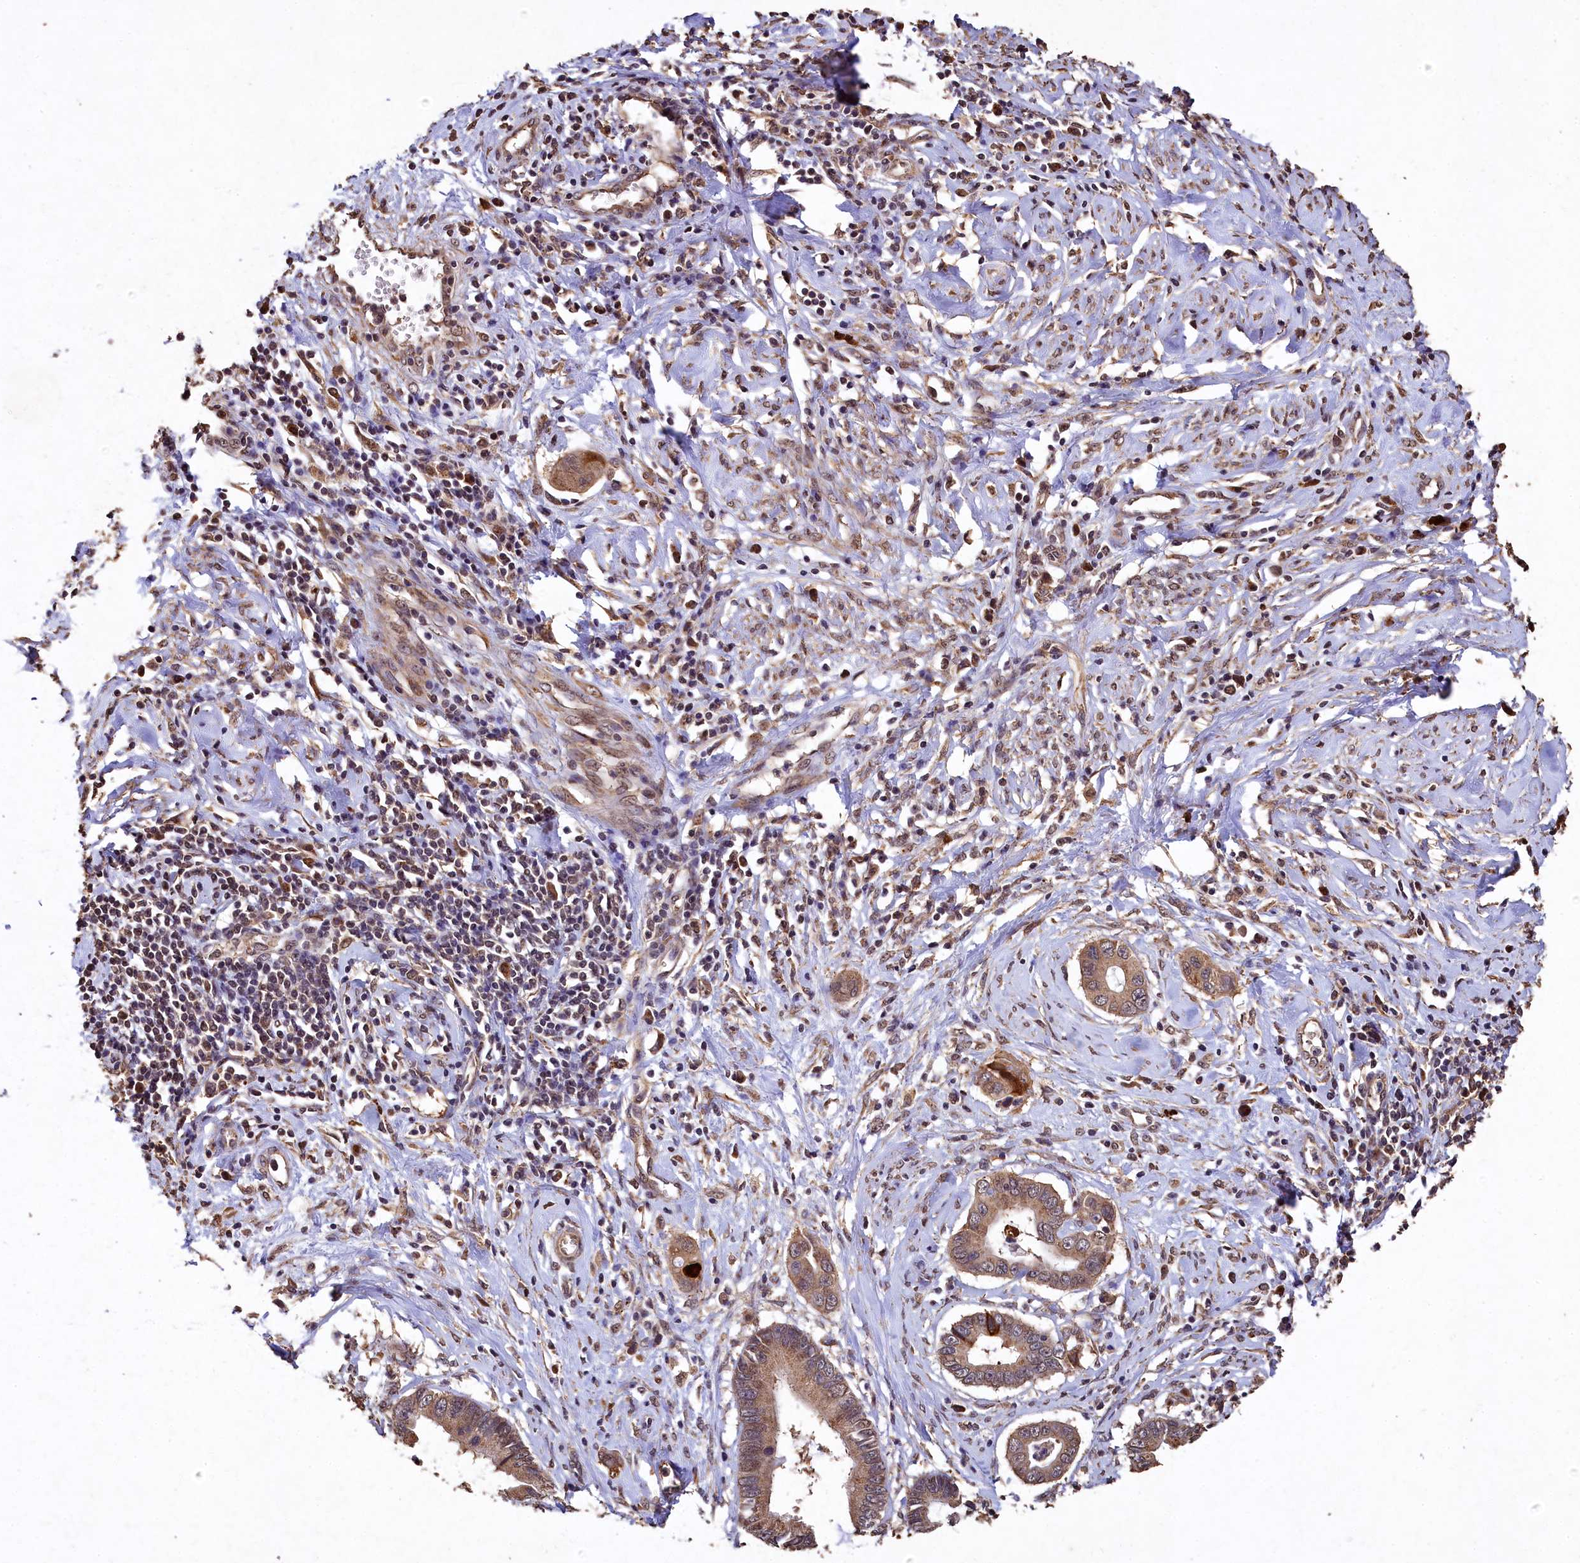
{"staining": {"intensity": "moderate", "quantity": ">75%", "location": "cytoplasmic/membranous,nuclear"}, "tissue": "cervical cancer", "cell_type": "Tumor cells", "image_type": "cancer", "snomed": [{"axis": "morphology", "description": "Adenocarcinoma, NOS"}, {"axis": "topography", "description": "Cervix"}], "caption": "A photomicrograph showing moderate cytoplasmic/membranous and nuclear staining in approximately >75% of tumor cells in cervical cancer, as visualized by brown immunohistochemical staining.", "gene": "LSM4", "patient": {"sex": "female", "age": 44}}